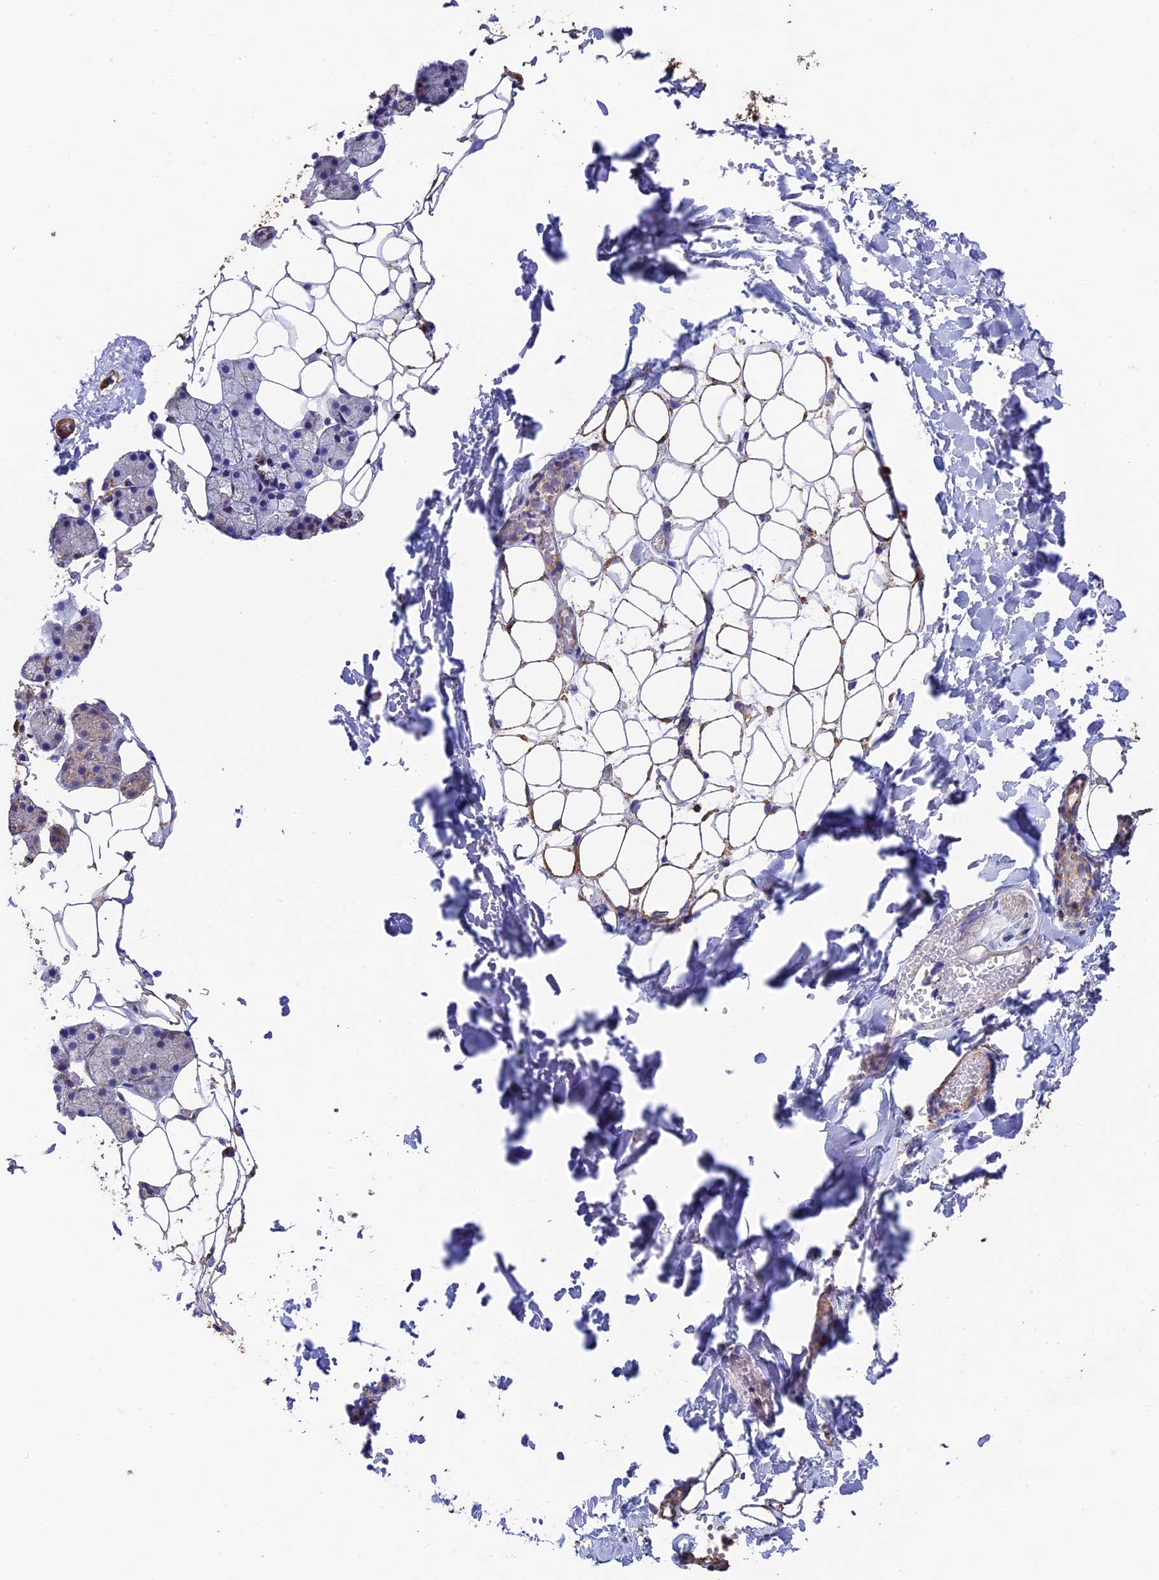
{"staining": {"intensity": "strong", "quantity": "<25%", "location": "cytoplasmic/membranous"}, "tissue": "salivary gland", "cell_type": "Glandular cells", "image_type": "normal", "snomed": [{"axis": "morphology", "description": "Normal tissue, NOS"}, {"axis": "topography", "description": "Salivary gland"}], "caption": "Protein expression analysis of benign salivary gland exhibits strong cytoplasmic/membranous expression in about <25% of glandular cells. Immunohistochemistry (ihc) stains the protein in brown and the nuclei are stained blue.", "gene": "ADAT1", "patient": {"sex": "female", "age": 33}}